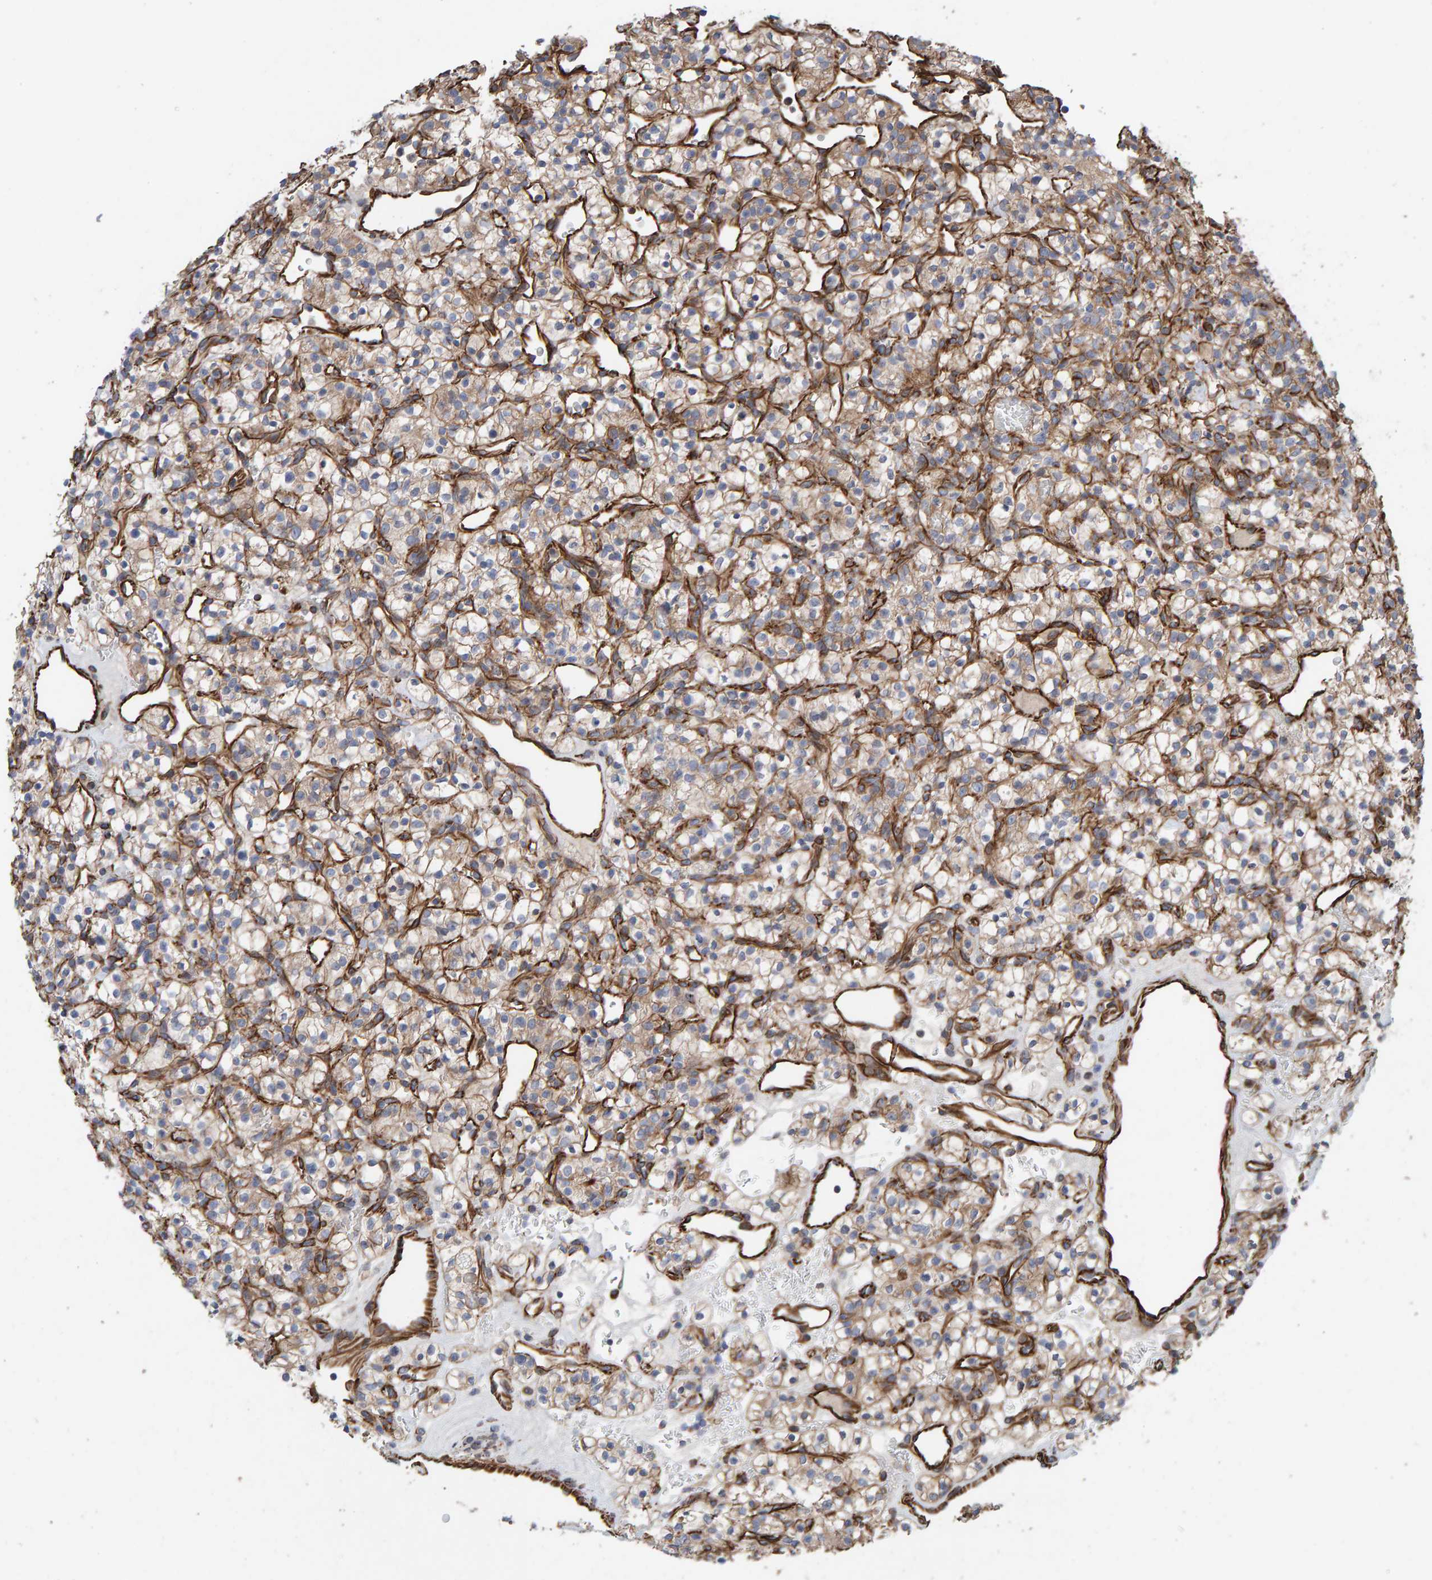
{"staining": {"intensity": "weak", "quantity": ">75%", "location": "cytoplasmic/membranous"}, "tissue": "renal cancer", "cell_type": "Tumor cells", "image_type": "cancer", "snomed": [{"axis": "morphology", "description": "Adenocarcinoma, NOS"}, {"axis": "topography", "description": "Kidney"}], "caption": "A high-resolution image shows immunohistochemistry staining of renal cancer (adenocarcinoma), which exhibits weak cytoplasmic/membranous expression in approximately >75% of tumor cells. Using DAB (3,3'-diaminobenzidine) (brown) and hematoxylin (blue) stains, captured at high magnification using brightfield microscopy.", "gene": "ZNF347", "patient": {"sex": "female", "age": 57}}